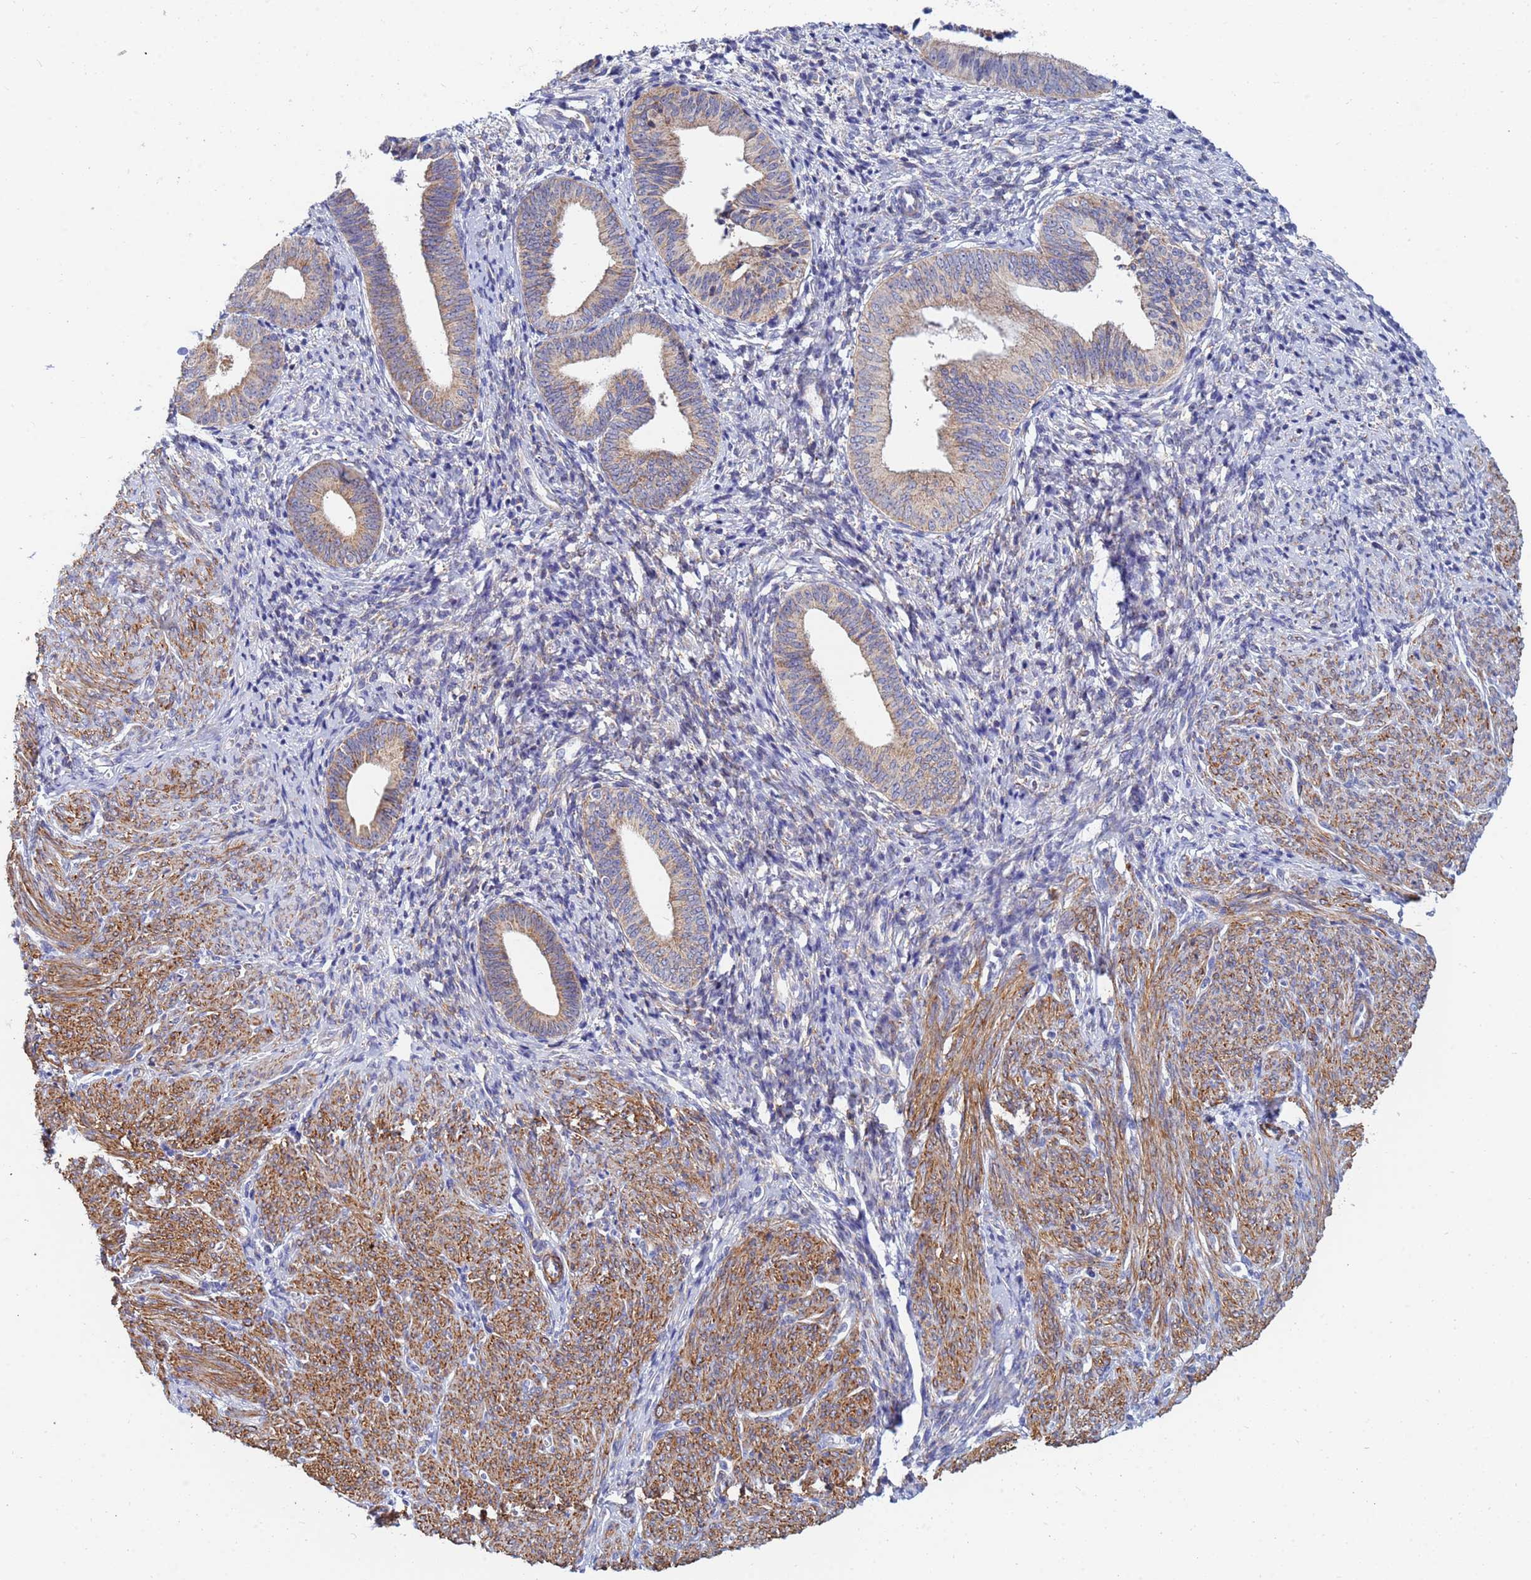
{"staining": {"intensity": "moderate", "quantity": ">75%", "location": "cytoplasmic/membranous"}, "tissue": "endometrial cancer", "cell_type": "Tumor cells", "image_type": "cancer", "snomed": [{"axis": "morphology", "description": "Adenocarcinoma, NOS"}, {"axis": "topography", "description": "Endometrium"}], "caption": "High-magnification brightfield microscopy of endometrial adenocarcinoma stained with DAB (brown) and counterstained with hematoxylin (blue). tumor cells exhibit moderate cytoplasmic/membranous staining is identified in approximately>75% of cells.", "gene": "SDR39U1", "patient": {"sex": "female", "age": 79}}